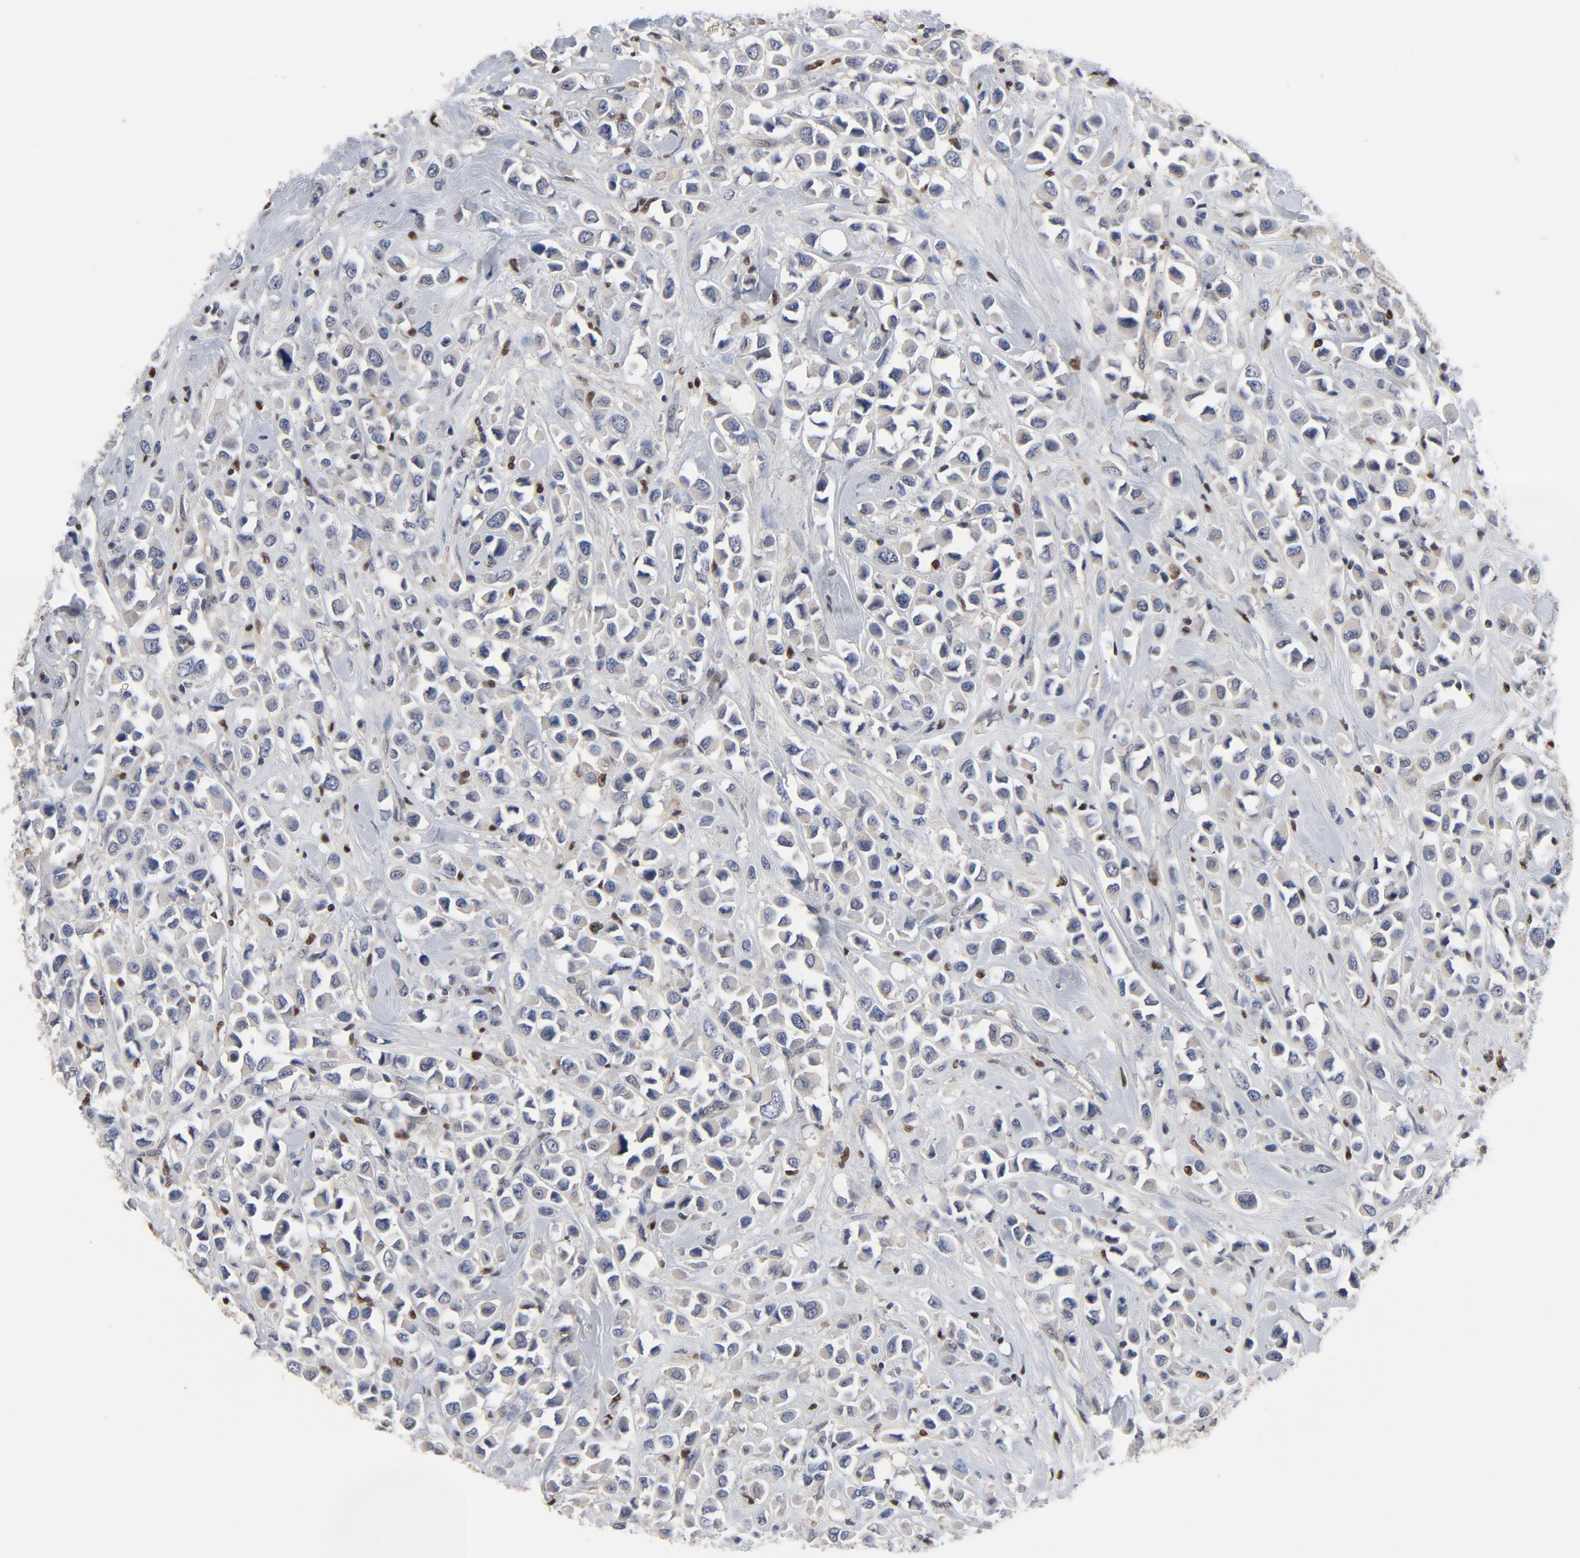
{"staining": {"intensity": "negative", "quantity": "none", "location": "none"}, "tissue": "breast cancer", "cell_type": "Tumor cells", "image_type": "cancer", "snomed": [{"axis": "morphology", "description": "Duct carcinoma"}, {"axis": "topography", "description": "Breast"}], "caption": "High magnification brightfield microscopy of breast invasive ductal carcinoma stained with DAB (3,3'-diaminobenzidine) (brown) and counterstained with hematoxylin (blue): tumor cells show no significant staining. The staining is performed using DAB brown chromogen with nuclei counter-stained in using hematoxylin.", "gene": "NFKB1", "patient": {"sex": "female", "age": 61}}